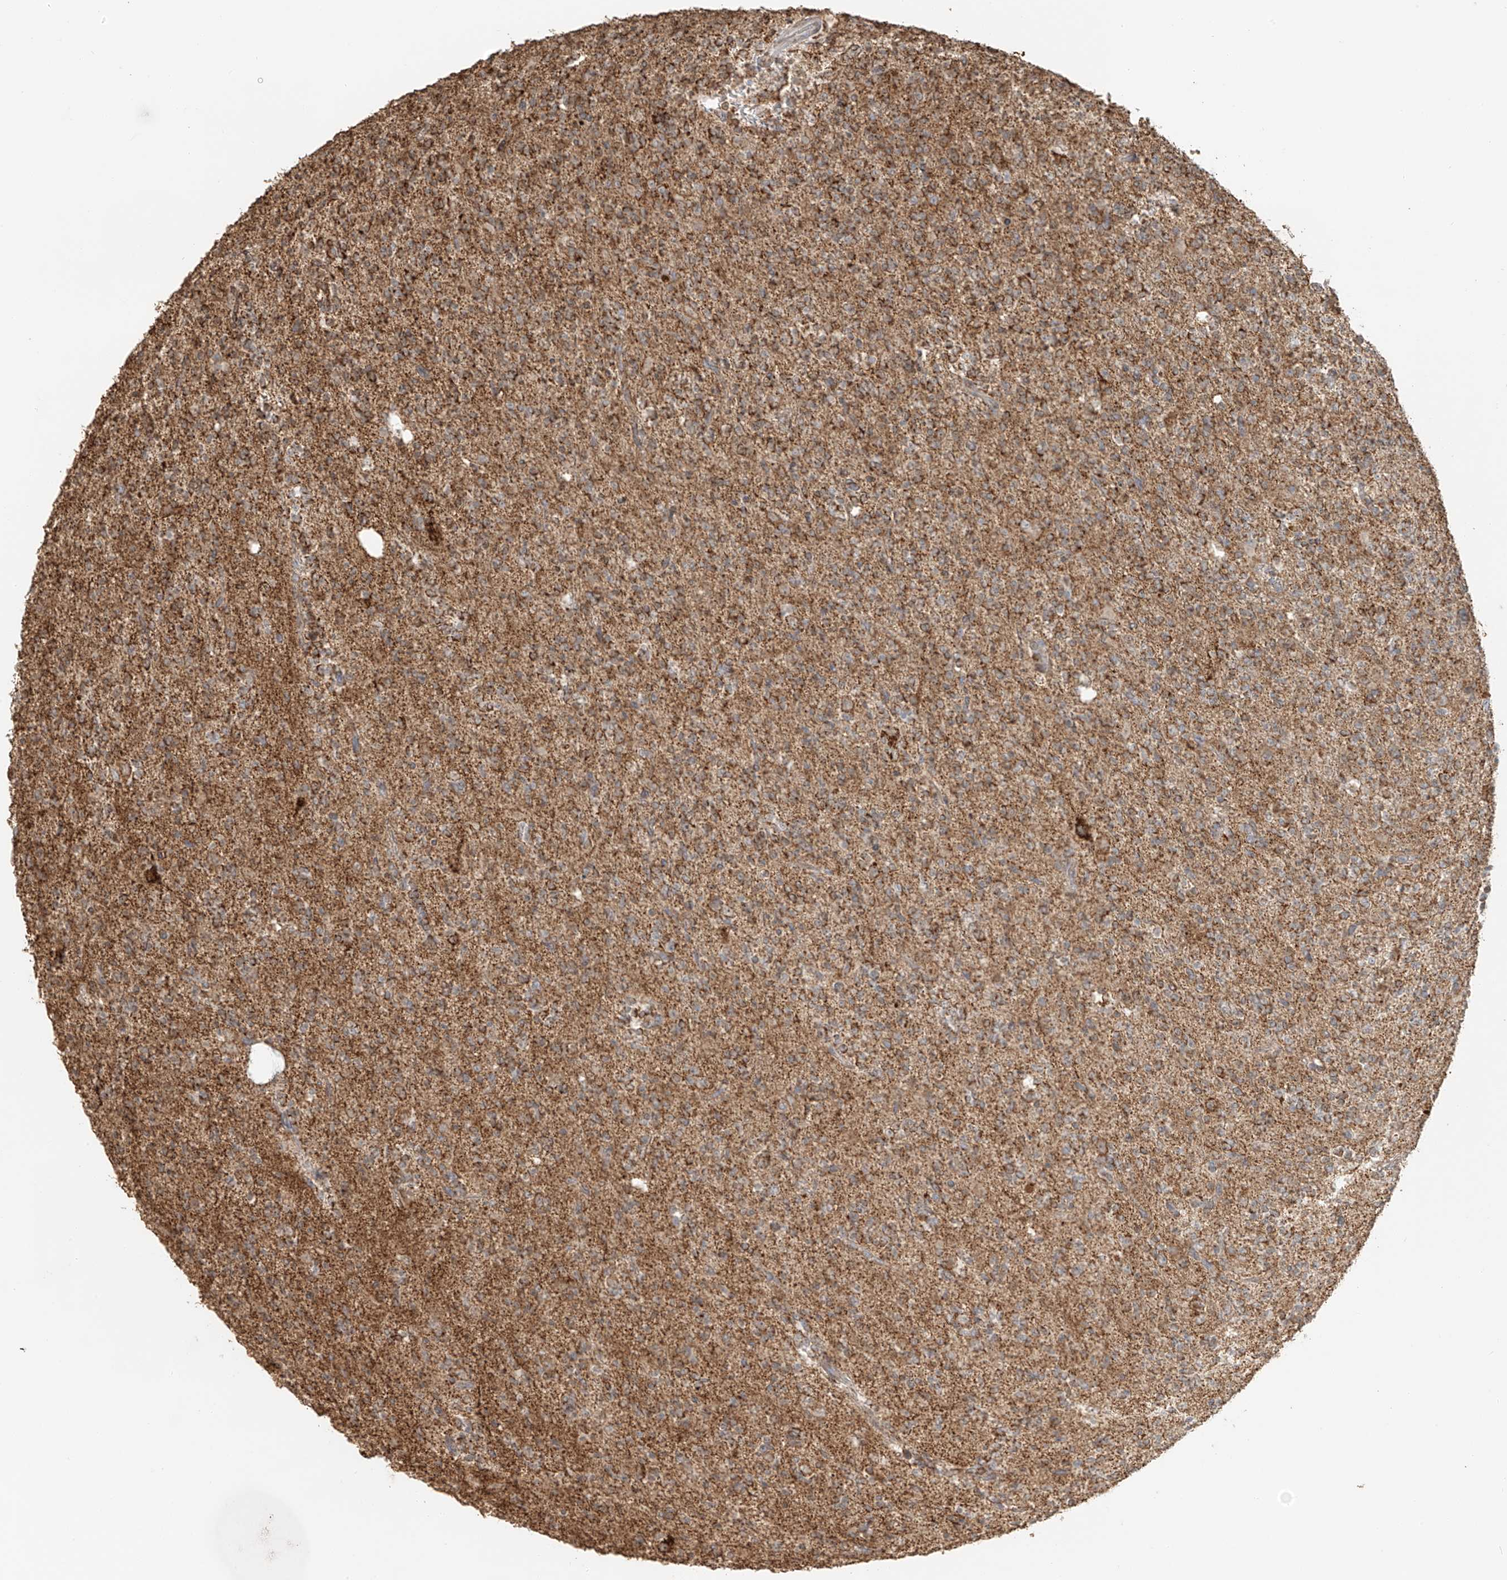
{"staining": {"intensity": "moderate", "quantity": ">75%", "location": "cytoplasmic/membranous"}, "tissue": "glioma", "cell_type": "Tumor cells", "image_type": "cancer", "snomed": [{"axis": "morphology", "description": "Glioma, malignant, High grade"}, {"axis": "topography", "description": "Brain"}], "caption": "DAB (3,3'-diaminobenzidine) immunohistochemical staining of malignant high-grade glioma reveals moderate cytoplasmic/membranous protein staining in about >75% of tumor cells. (IHC, brightfield microscopy, high magnification).", "gene": "MIPEP", "patient": {"sex": "female", "age": 62}}